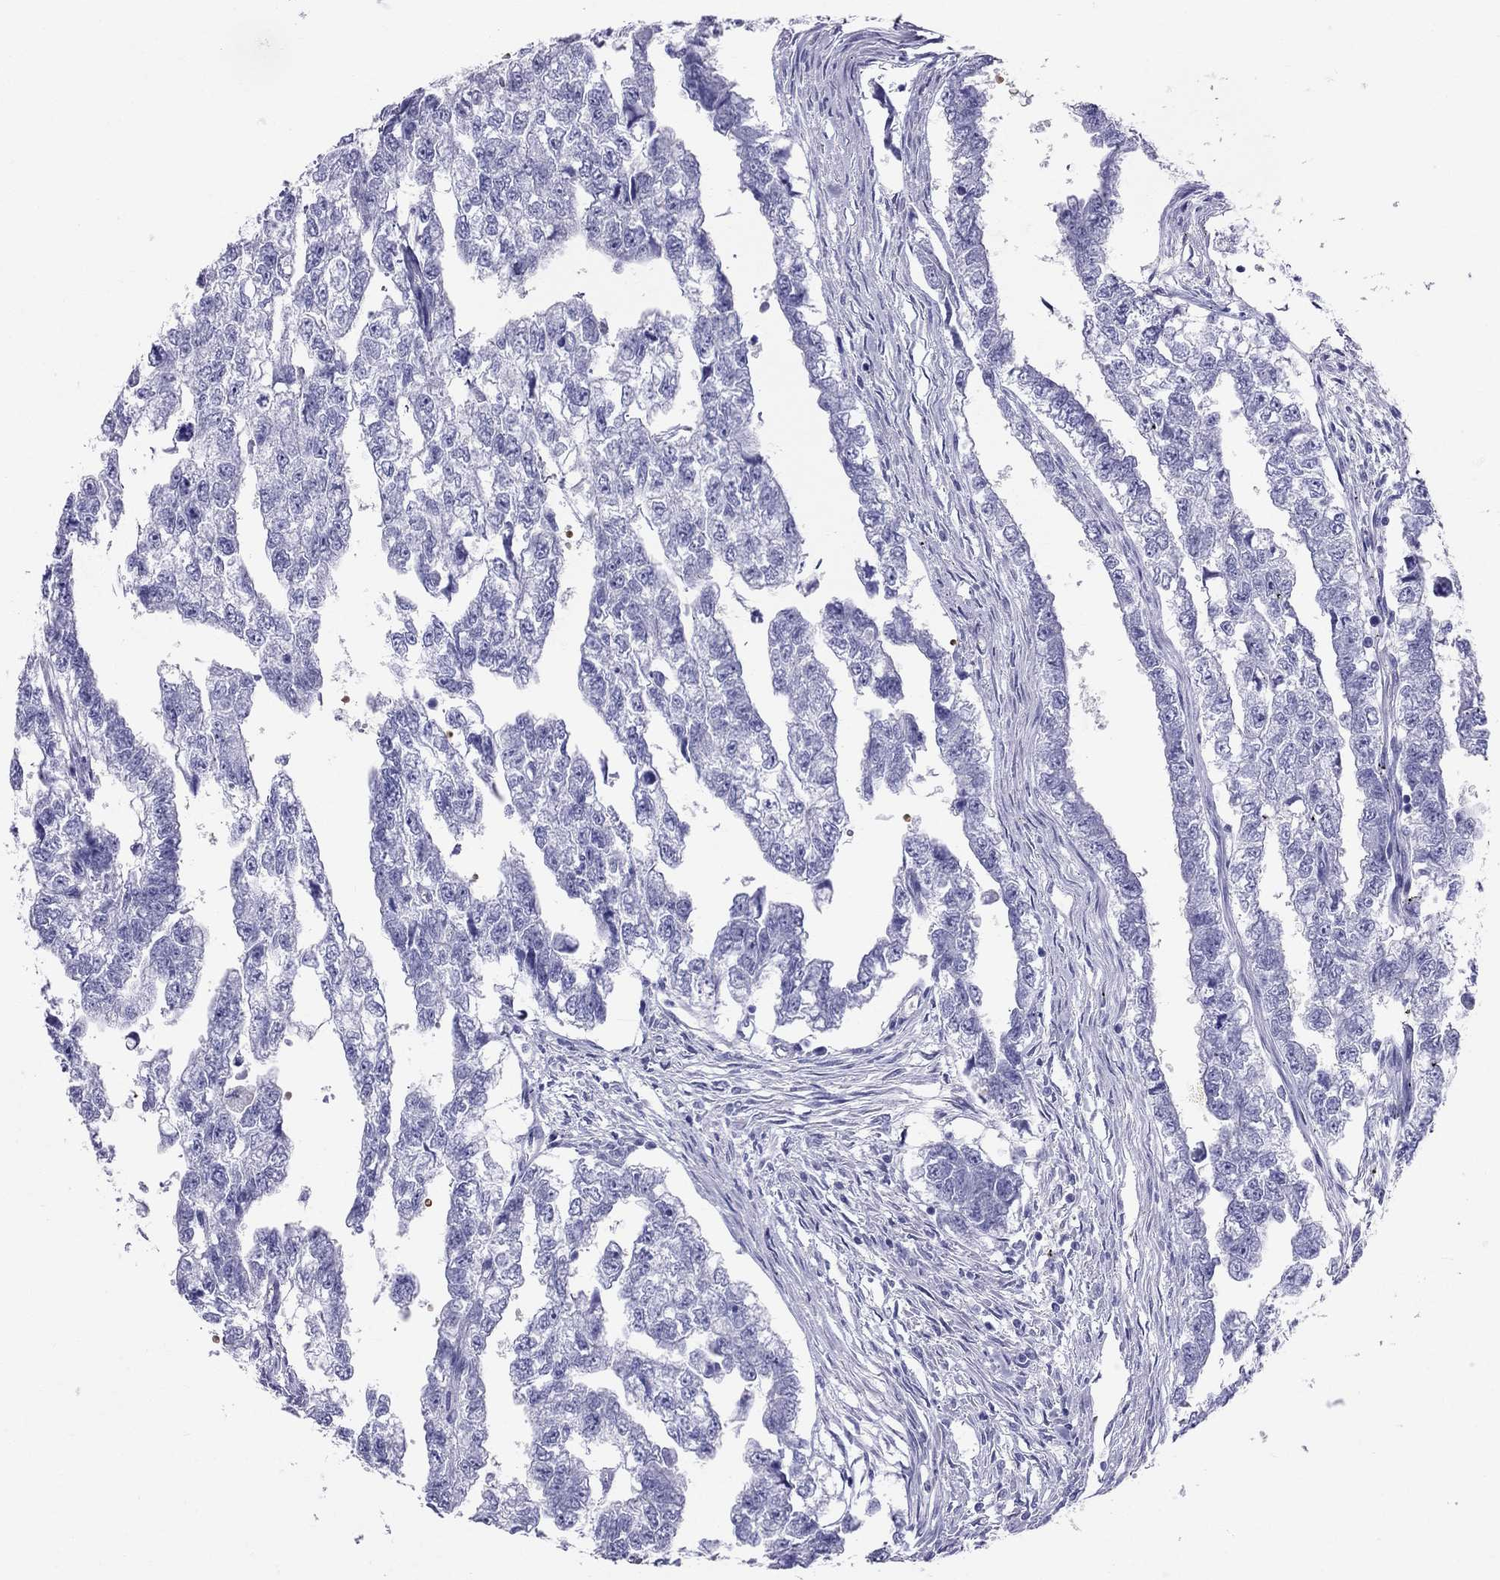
{"staining": {"intensity": "negative", "quantity": "none", "location": "none"}, "tissue": "testis cancer", "cell_type": "Tumor cells", "image_type": "cancer", "snomed": [{"axis": "morphology", "description": "Carcinoma, Embryonal, NOS"}, {"axis": "morphology", "description": "Teratoma, malignant, NOS"}, {"axis": "topography", "description": "Testis"}], "caption": "A high-resolution micrograph shows immunohistochemistry staining of testis cancer (malignant teratoma), which exhibits no significant positivity in tumor cells. The staining was performed using DAB (3,3'-diaminobenzidine) to visualize the protein expression in brown, while the nuclei were stained in blue with hematoxylin (Magnification: 20x).", "gene": "DNAAF6", "patient": {"sex": "male", "age": 44}}